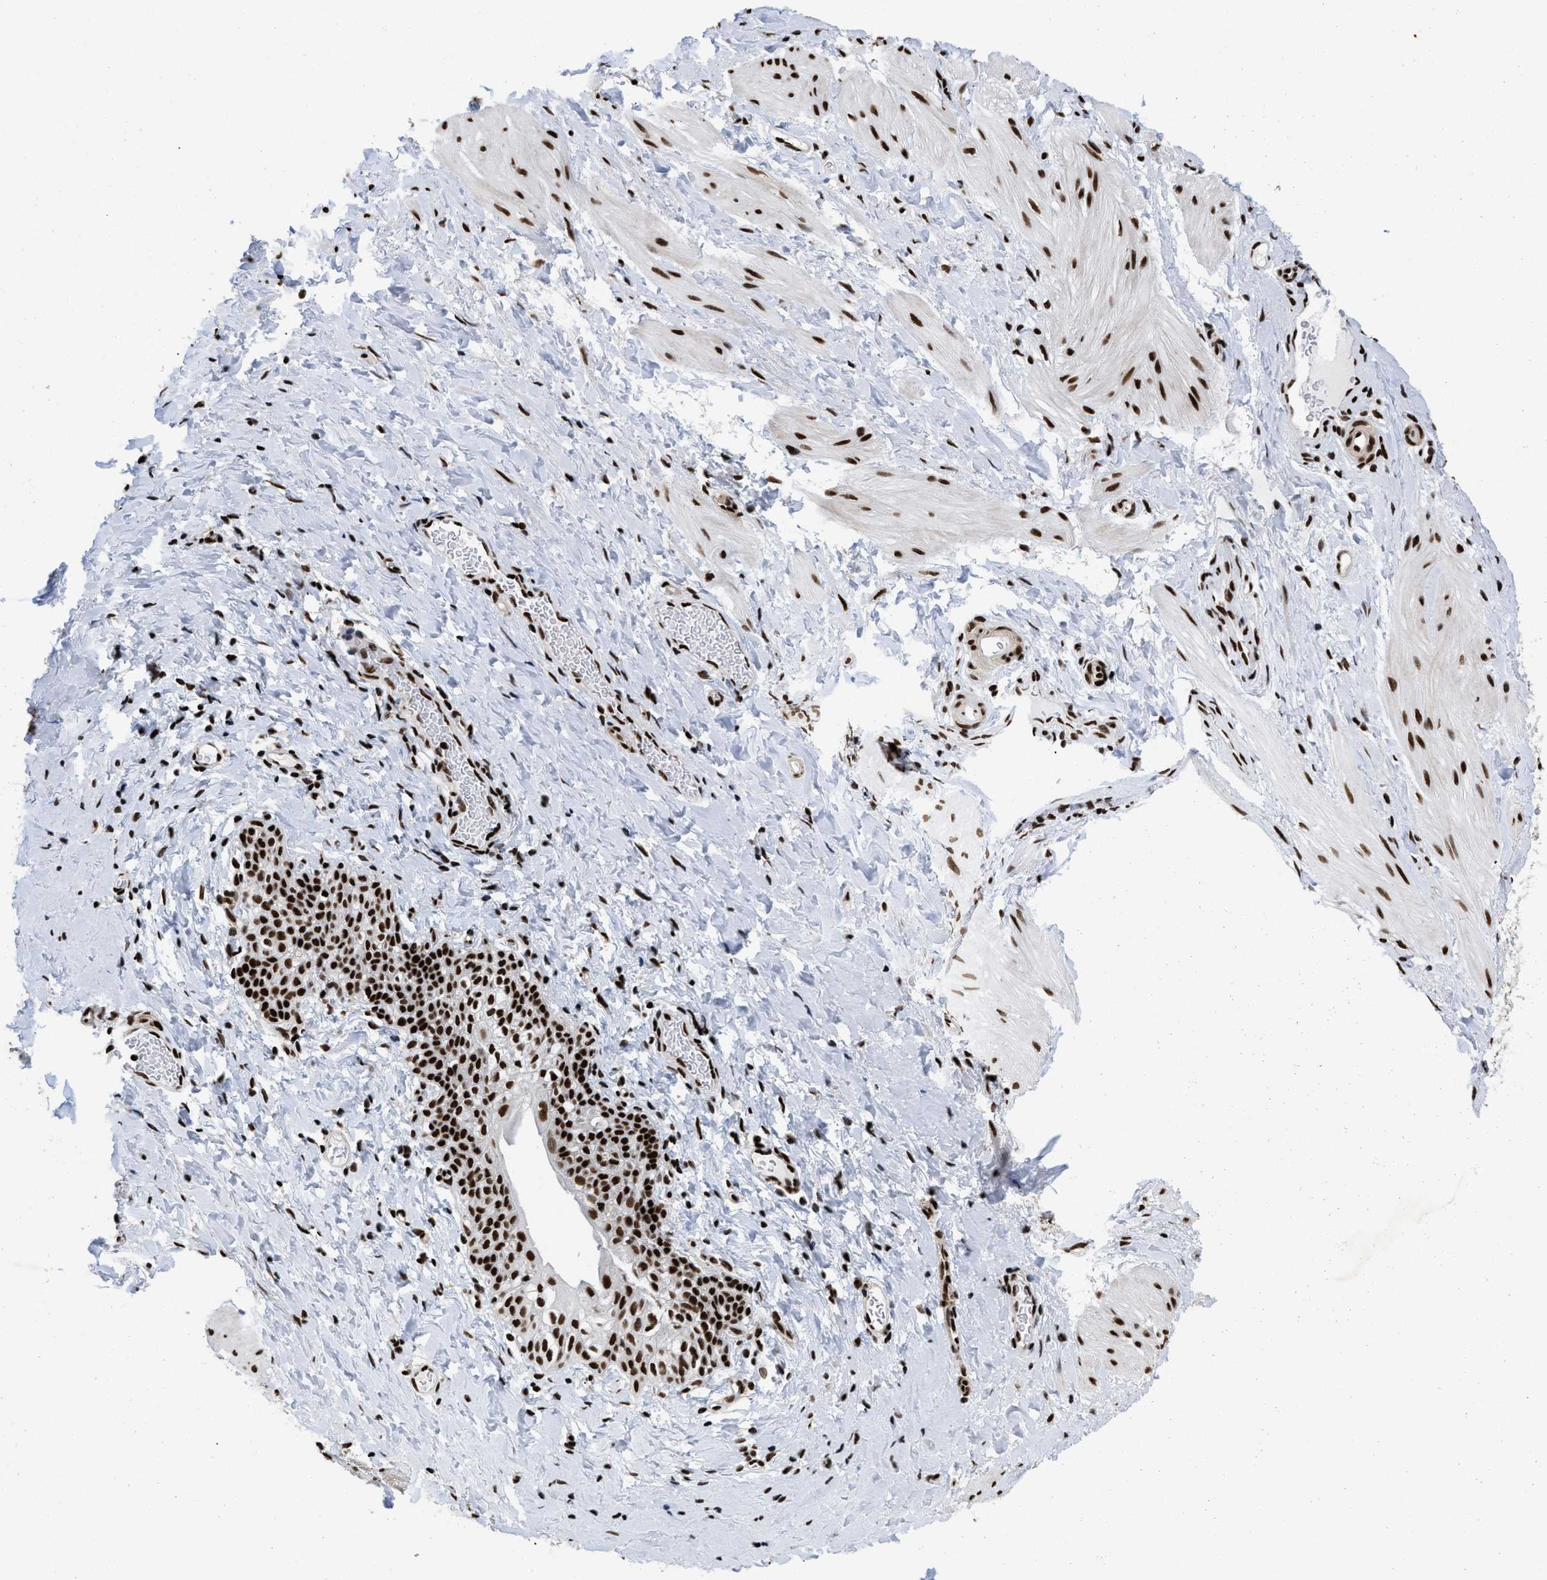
{"staining": {"intensity": "strong", "quantity": ">75%", "location": "nuclear"}, "tissue": "smooth muscle", "cell_type": "Smooth muscle cells", "image_type": "normal", "snomed": [{"axis": "morphology", "description": "Normal tissue, NOS"}, {"axis": "topography", "description": "Smooth muscle"}], "caption": "Strong nuclear expression is identified in approximately >75% of smooth muscle cells in normal smooth muscle.", "gene": "CREB1", "patient": {"sex": "male", "age": 16}}